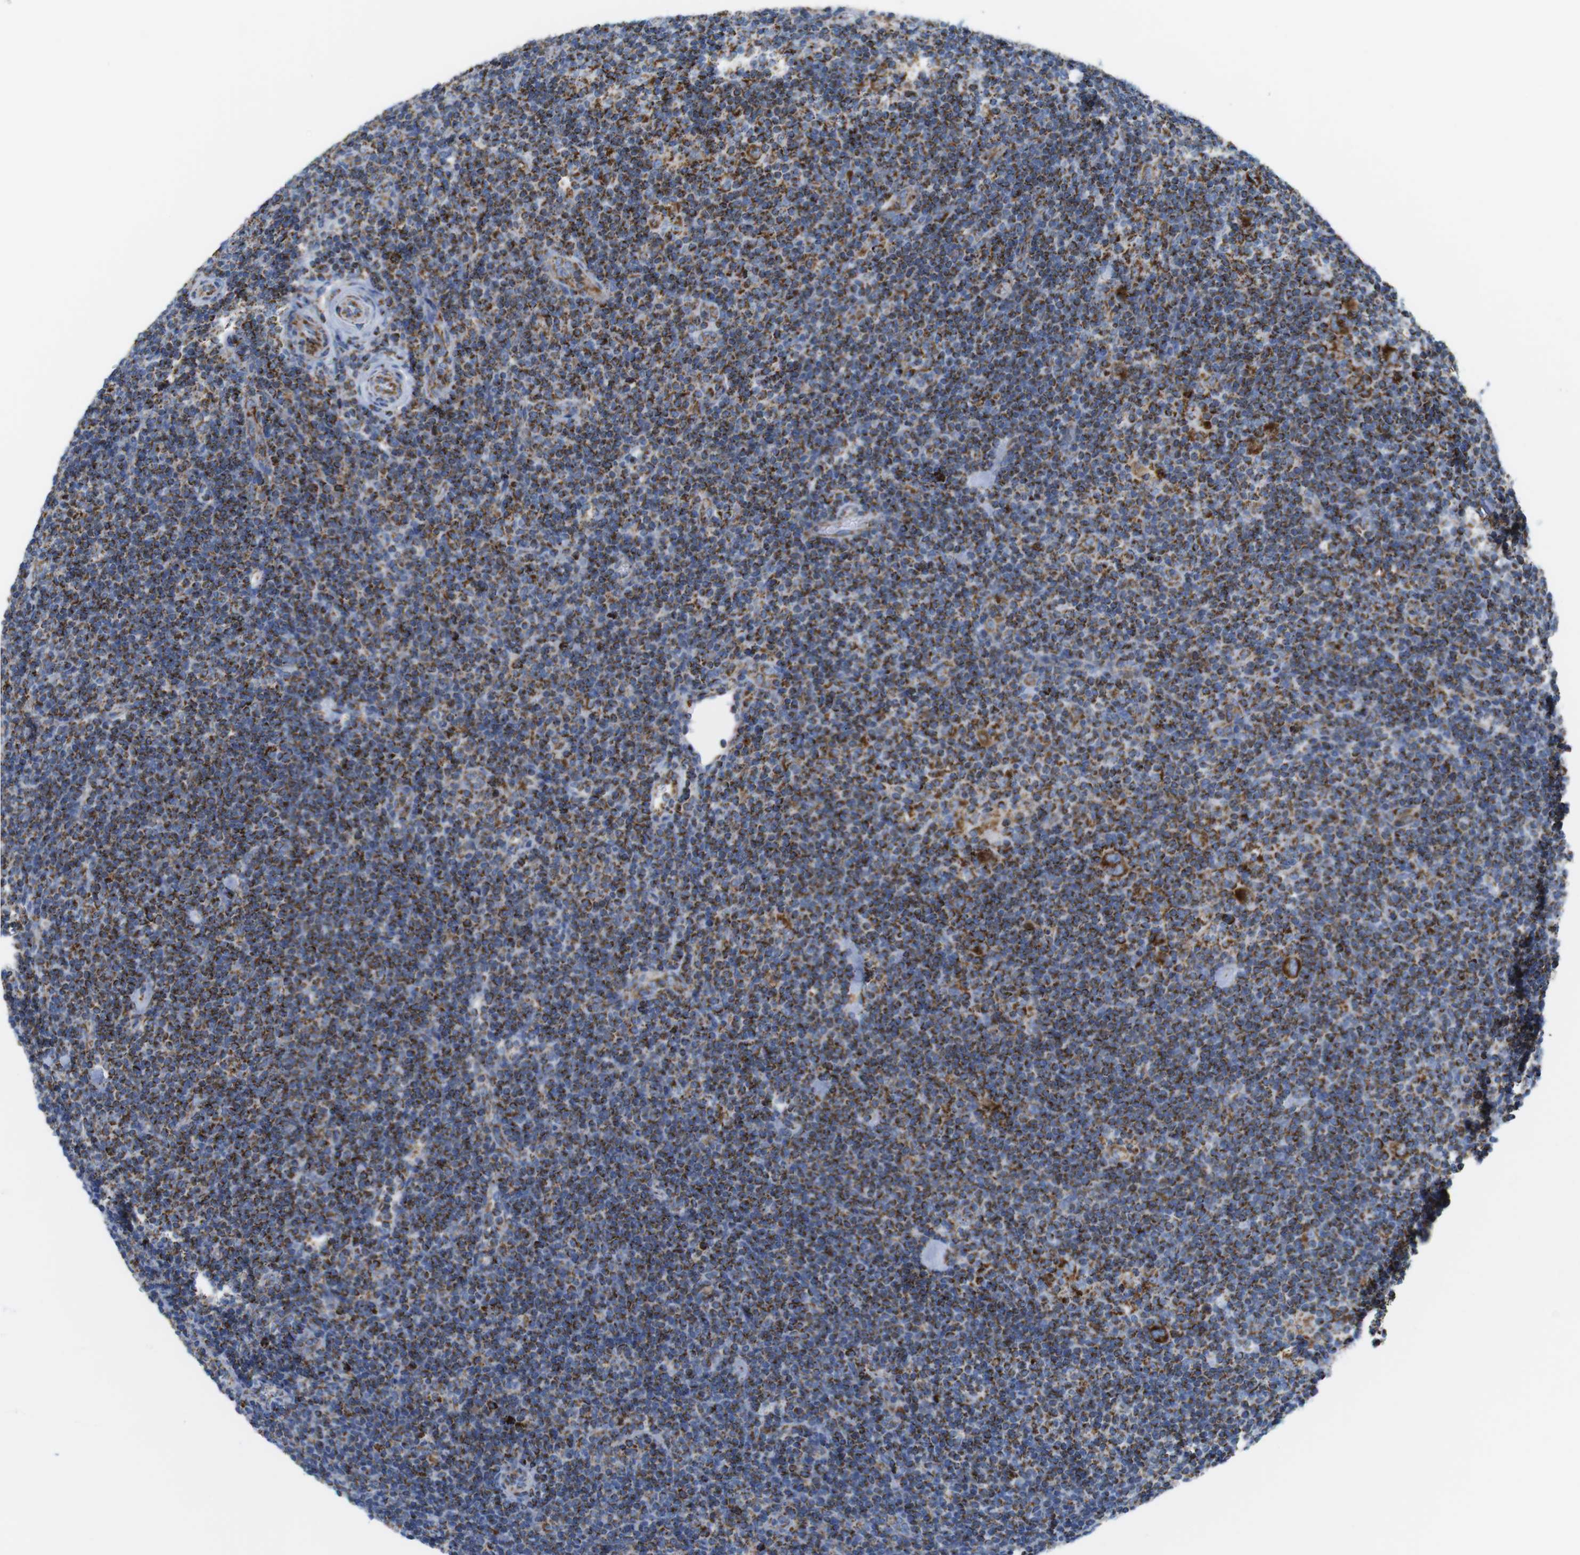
{"staining": {"intensity": "strong", "quantity": ">75%", "location": "cytoplasmic/membranous"}, "tissue": "lymphoma", "cell_type": "Tumor cells", "image_type": "cancer", "snomed": [{"axis": "morphology", "description": "Hodgkin's disease, NOS"}, {"axis": "topography", "description": "Lymph node"}], "caption": "Hodgkin's disease stained with a brown dye demonstrates strong cytoplasmic/membranous positive expression in about >75% of tumor cells.", "gene": "ATP5PO", "patient": {"sex": "female", "age": 57}}